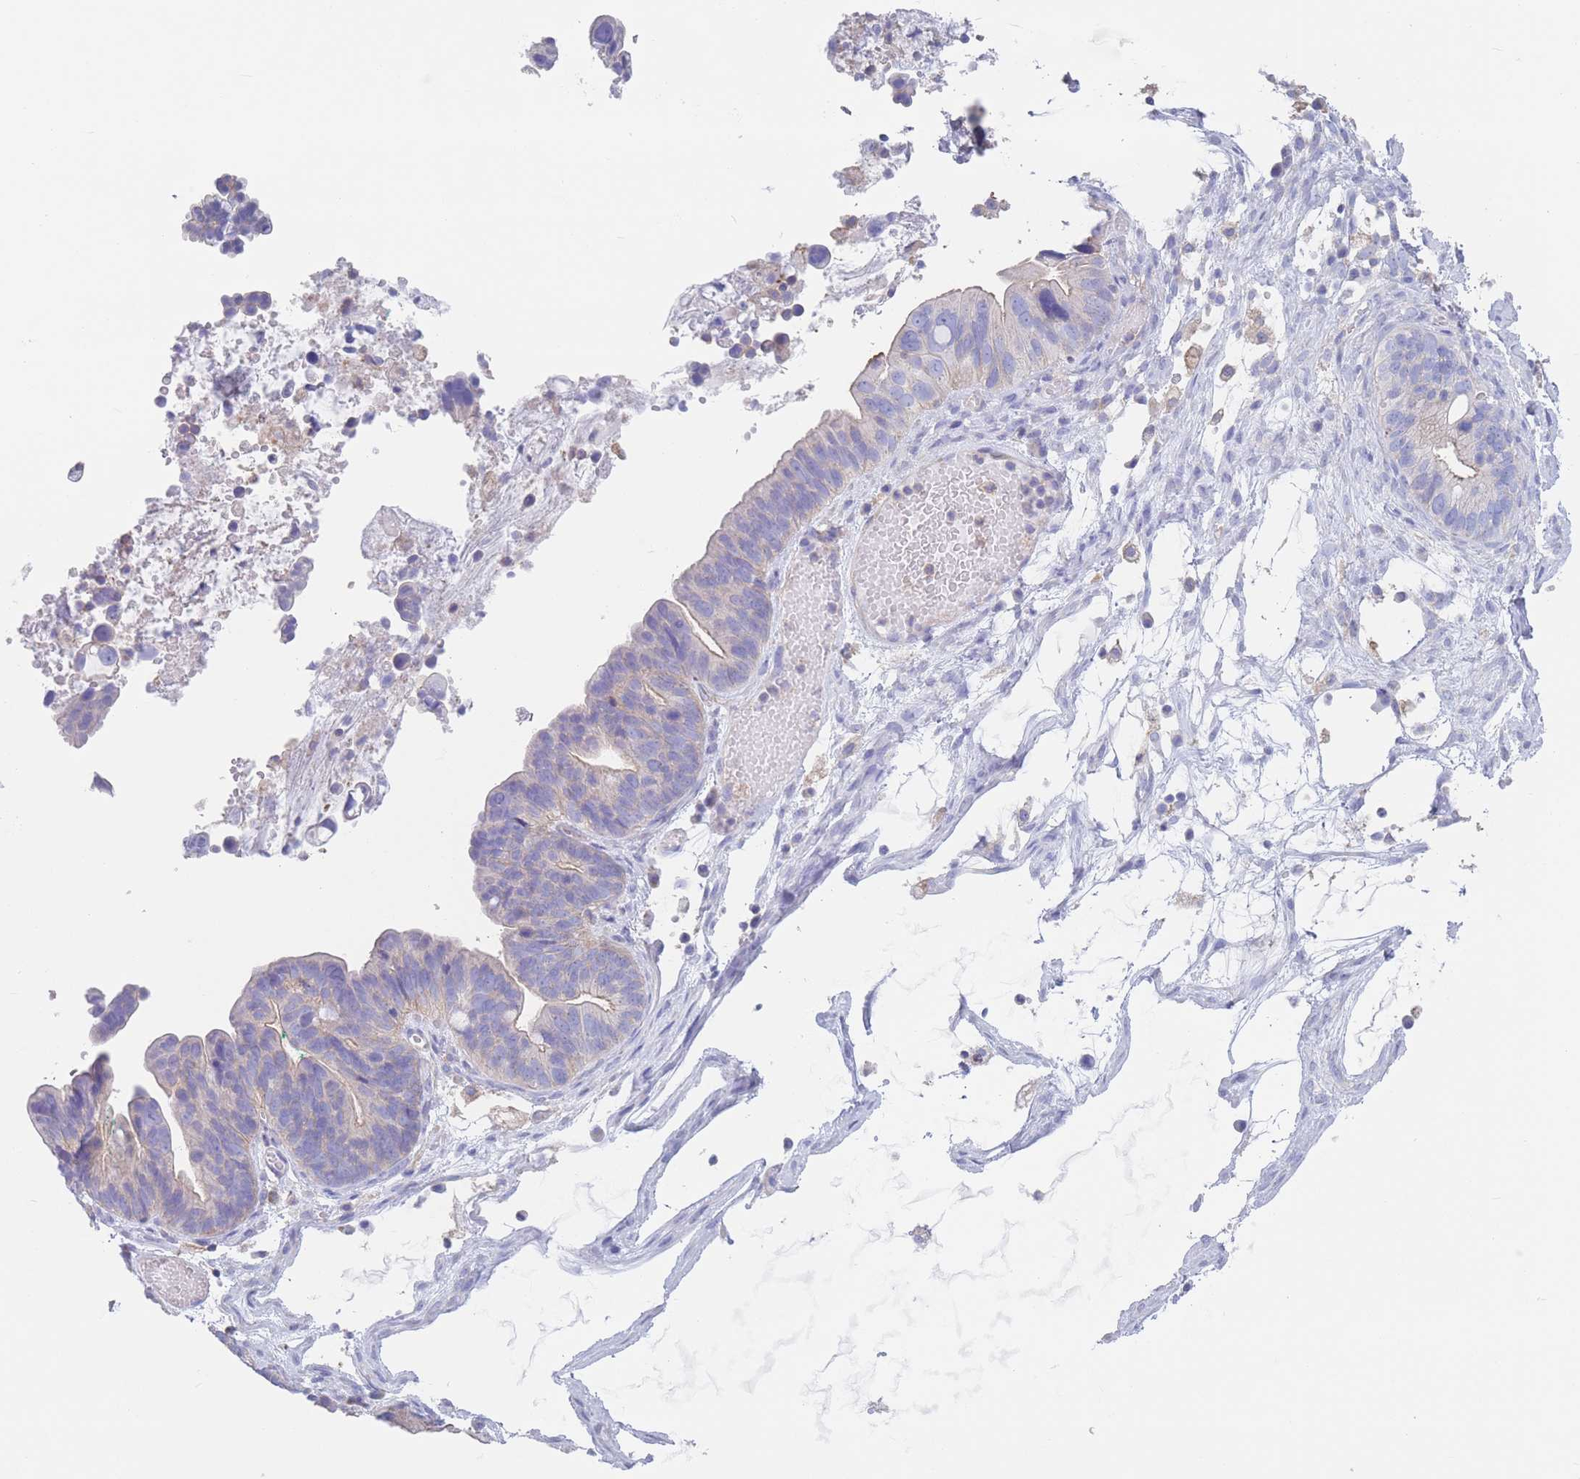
{"staining": {"intensity": "negative", "quantity": "none", "location": "none"}, "tissue": "ovarian cancer", "cell_type": "Tumor cells", "image_type": "cancer", "snomed": [{"axis": "morphology", "description": "Cystadenocarcinoma, serous, NOS"}, {"axis": "topography", "description": "Ovary"}], "caption": "Ovarian serous cystadenocarcinoma was stained to show a protein in brown. There is no significant expression in tumor cells.", "gene": "ADH1A", "patient": {"sex": "female", "age": 56}}